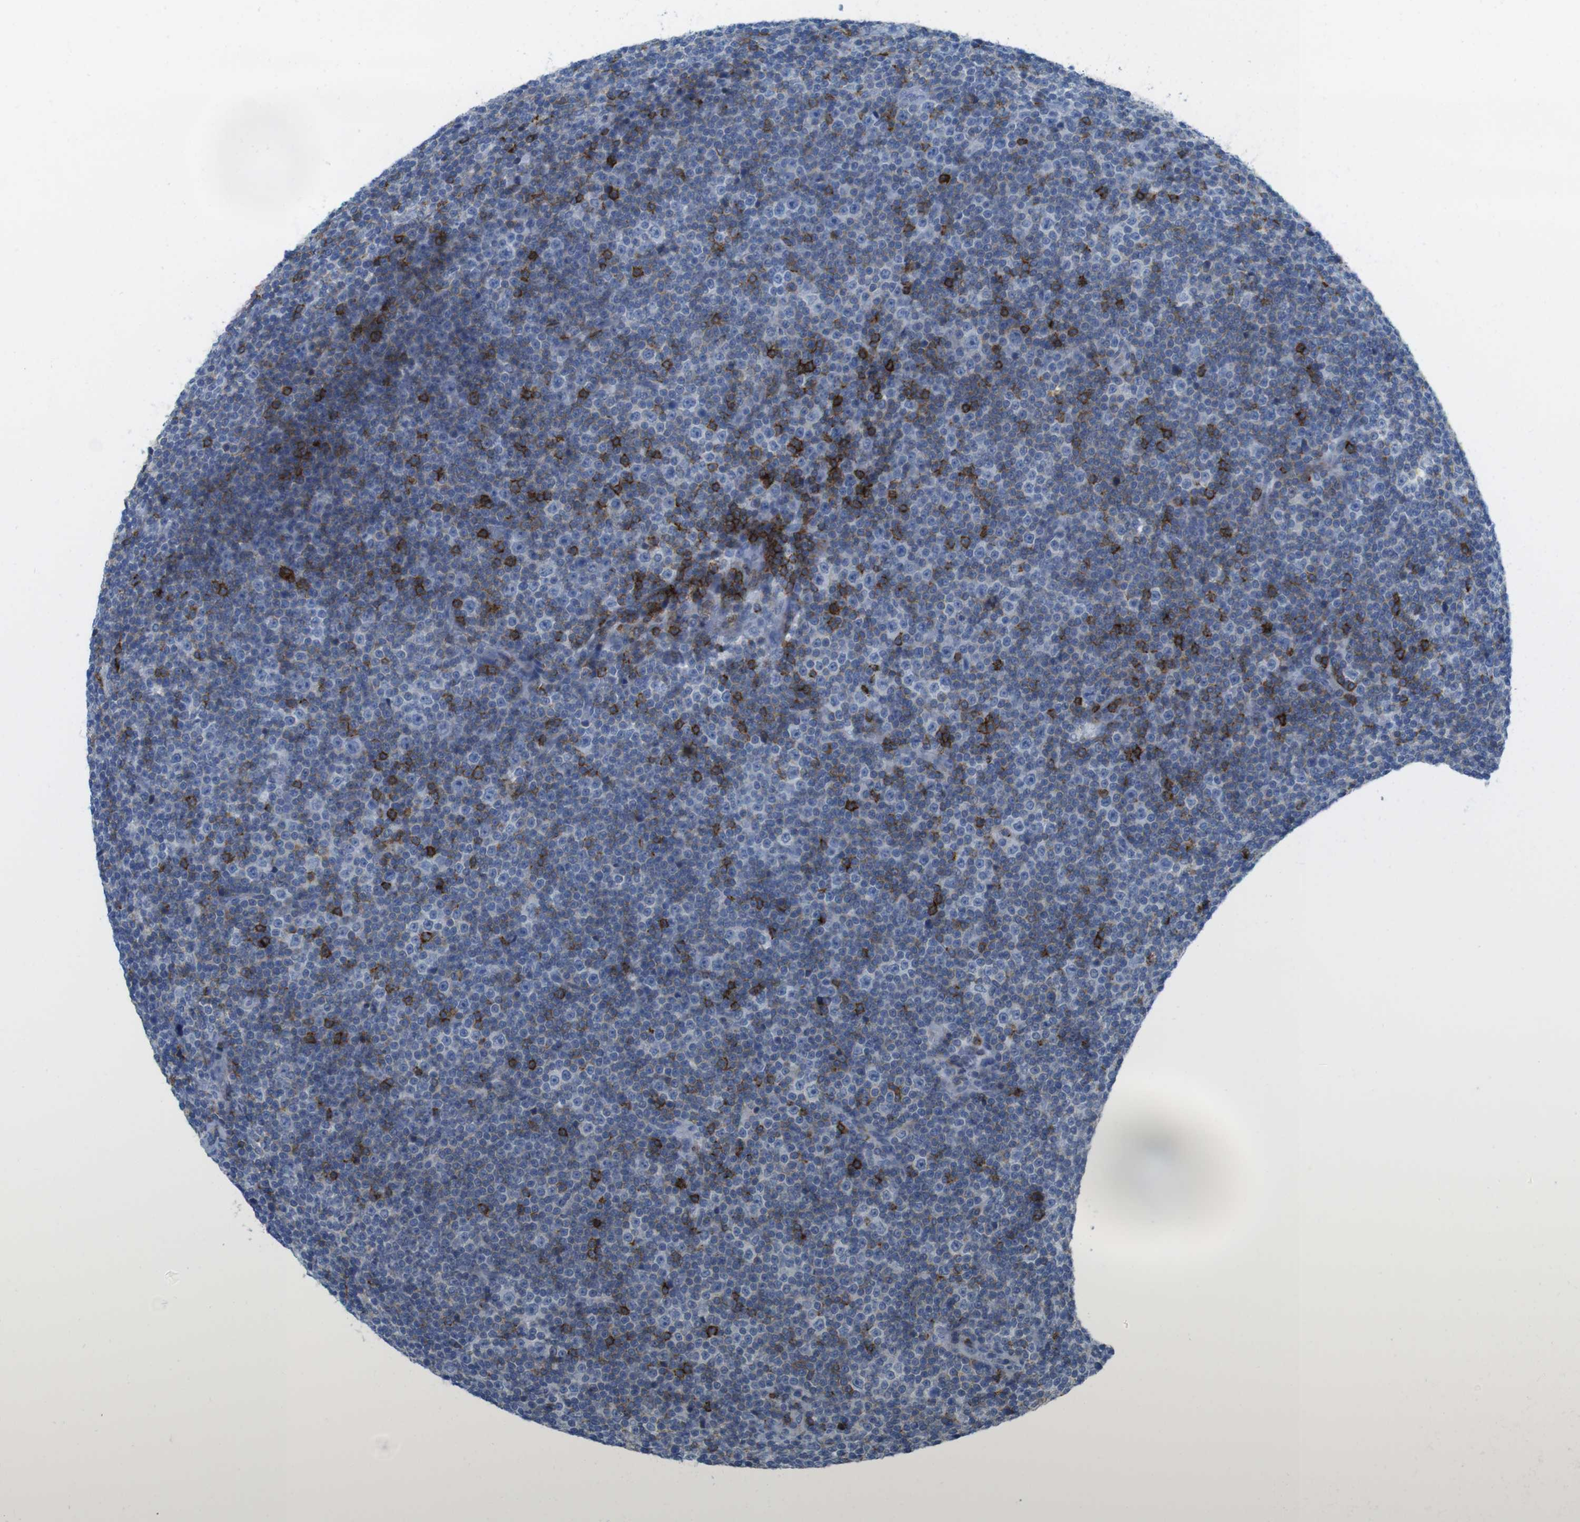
{"staining": {"intensity": "weak", "quantity": "25%-75%", "location": "cytoplasmic/membranous"}, "tissue": "lymphoma", "cell_type": "Tumor cells", "image_type": "cancer", "snomed": [{"axis": "morphology", "description": "Malignant lymphoma, non-Hodgkin's type, Low grade"}, {"axis": "topography", "description": "Lymph node"}], "caption": "There is low levels of weak cytoplasmic/membranous expression in tumor cells of lymphoma, as demonstrated by immunohistochemical staining (brown color).", "gene": "CD5", "patient": {"sex": "female", "age": 67}}